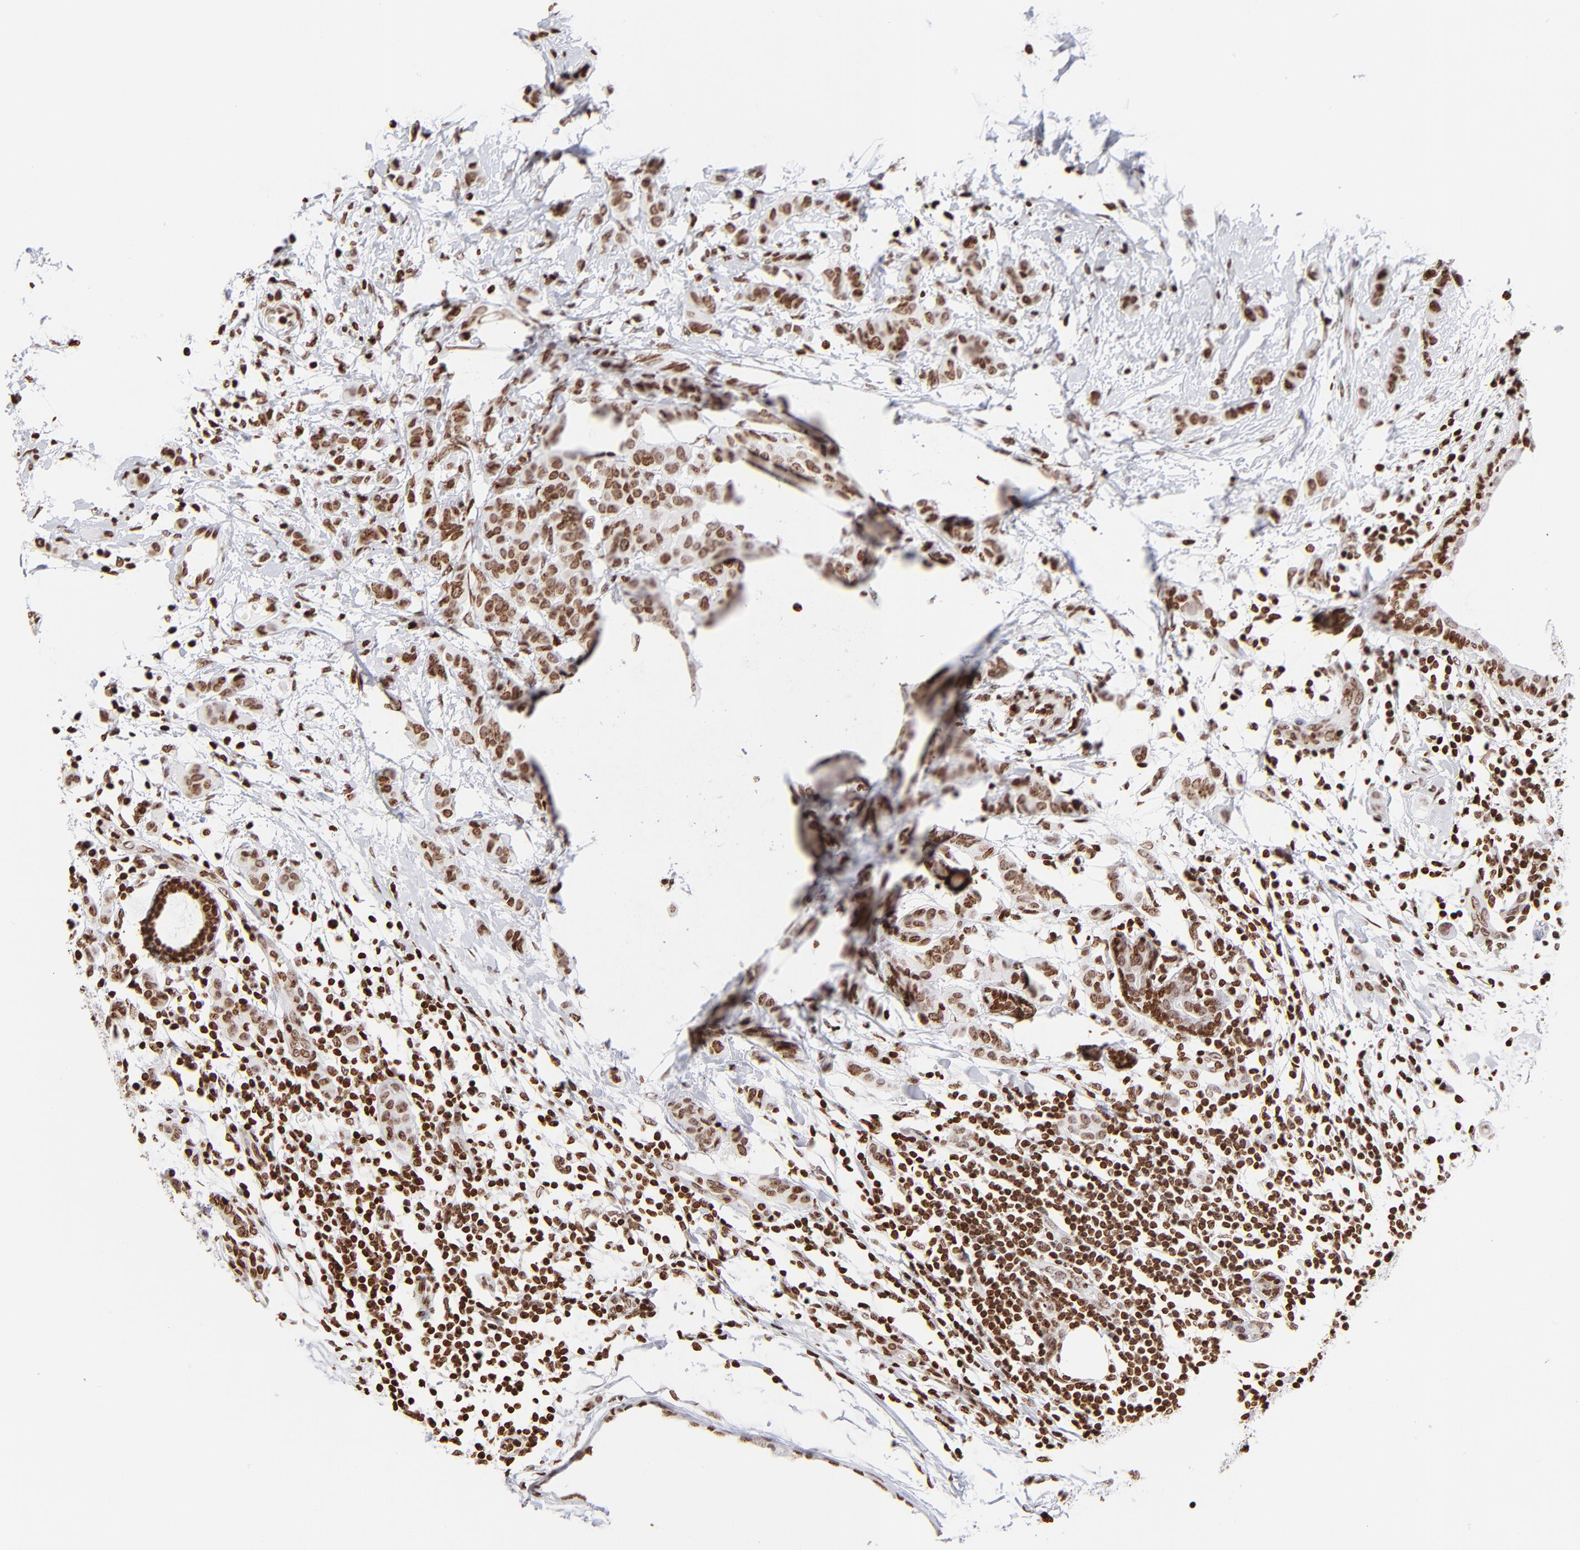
{"staining": {"intensity": "moderate", "quantity": ">75%", "location": "nuclear"}, "tissue": "breast cancer", "cell_type": "Tumor cells", "image_type": "cancer", "snomed": [{"axis": "morphology", "description": "Duct carcinoma"}, {"axis": "topography", "description": "Breast"}], "caption": "An IHC micrograph of tumor tissue is shown. Protein staining in brown shows moderate nuclear positivity in breast cancer within tumor cells.", "gene": "RTL4", "patient": {"sex": "female", "age": 40}}